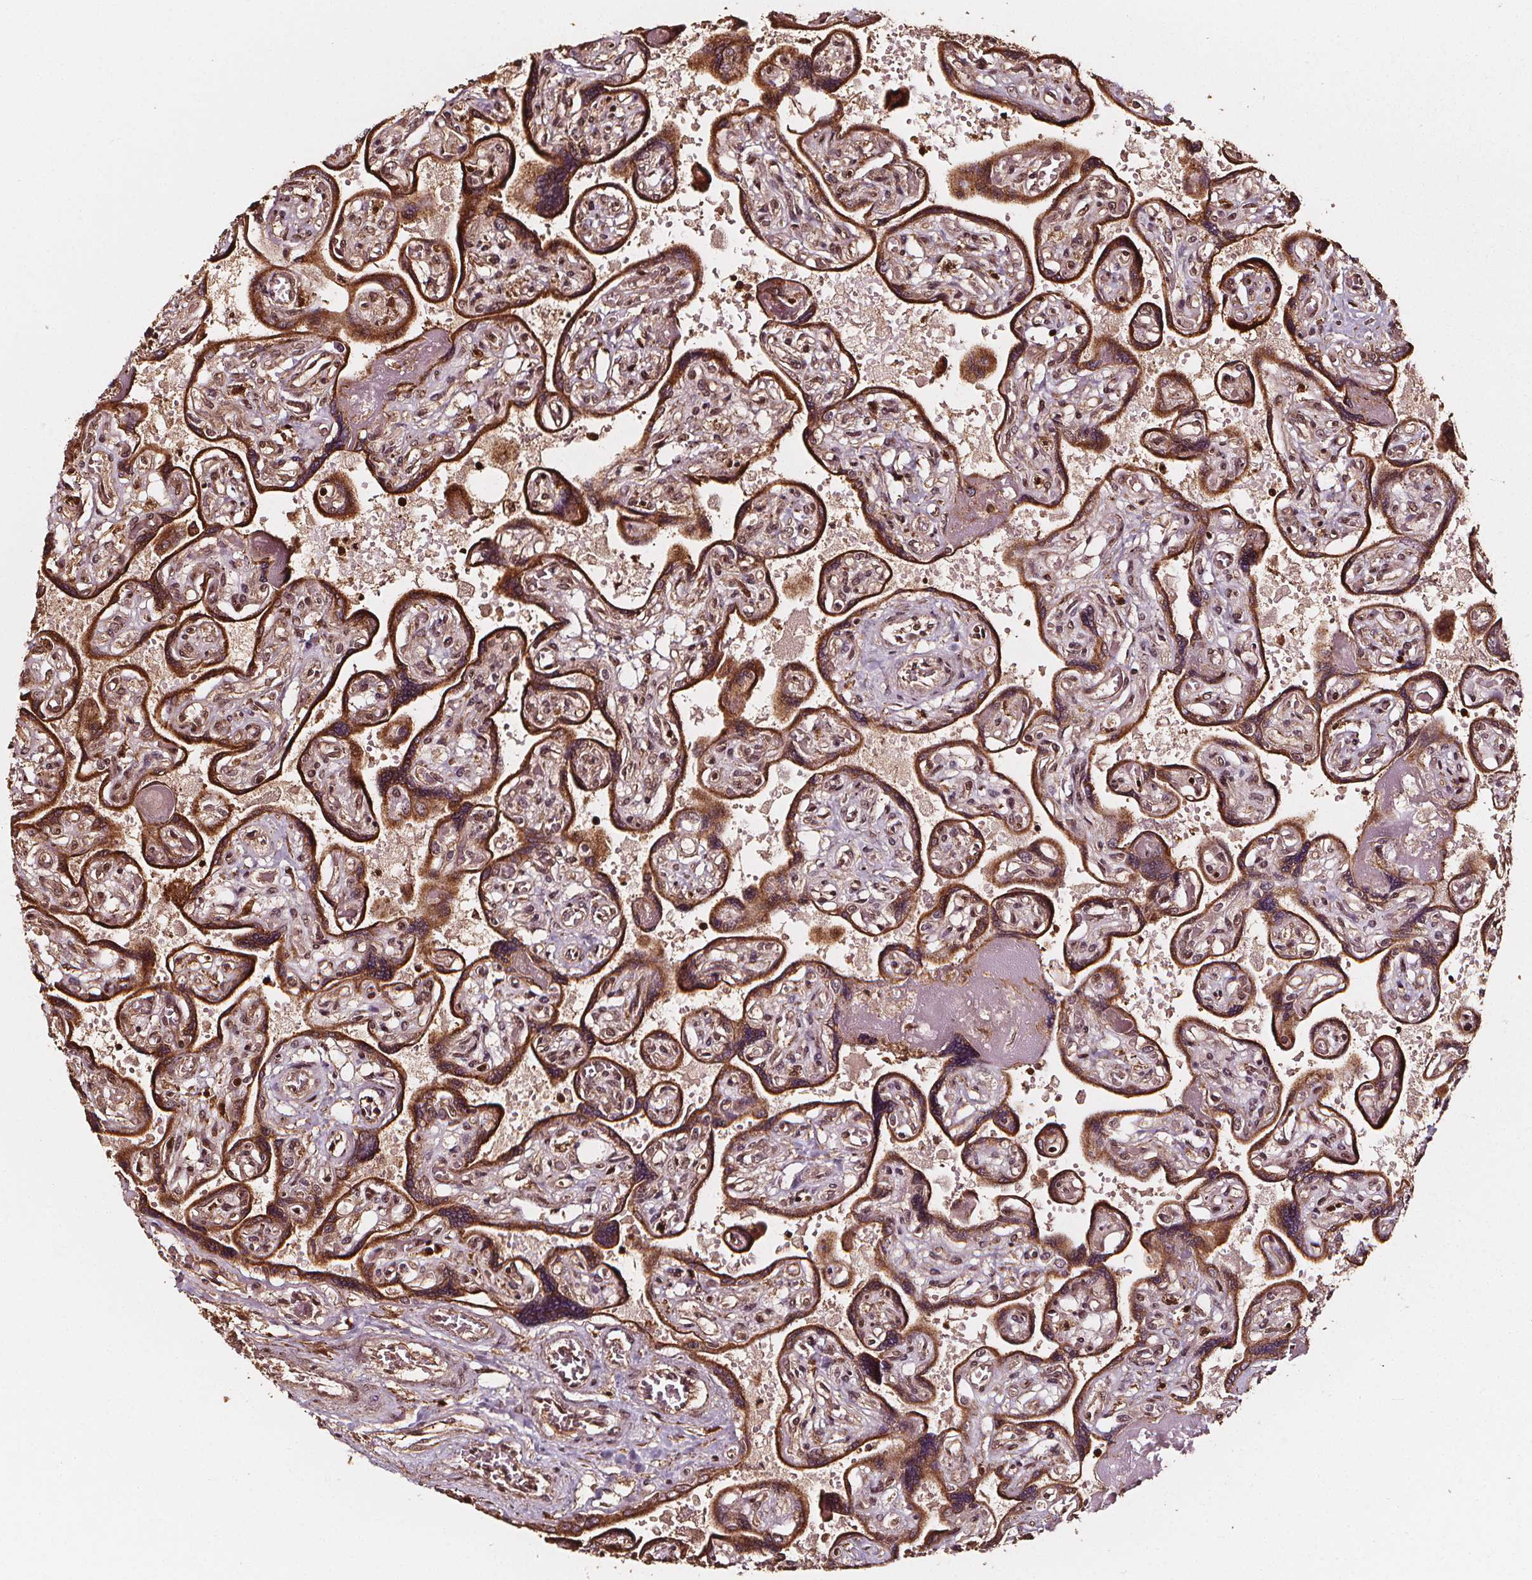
{"staining": {"intensity": "moderate", "quantity": "25%-75%", "location": "nuclear"}, "tissue": "placenta", "cell_type": "Decidual cells", "image_type": "normal", "snomed": [{"axis": "morphology", "description": "Normal tissue, NOS"}, {"axis": "topography", "description": "Placenta"}], "caption": "A high-resolution image shows IHC staining of unremarkable placenta, which exhibits moderate nuclear positivity in about 25%-75% of decidual cells.", "gene": "EXOSC9", "patient": {"sex": "female", "age": 32}}